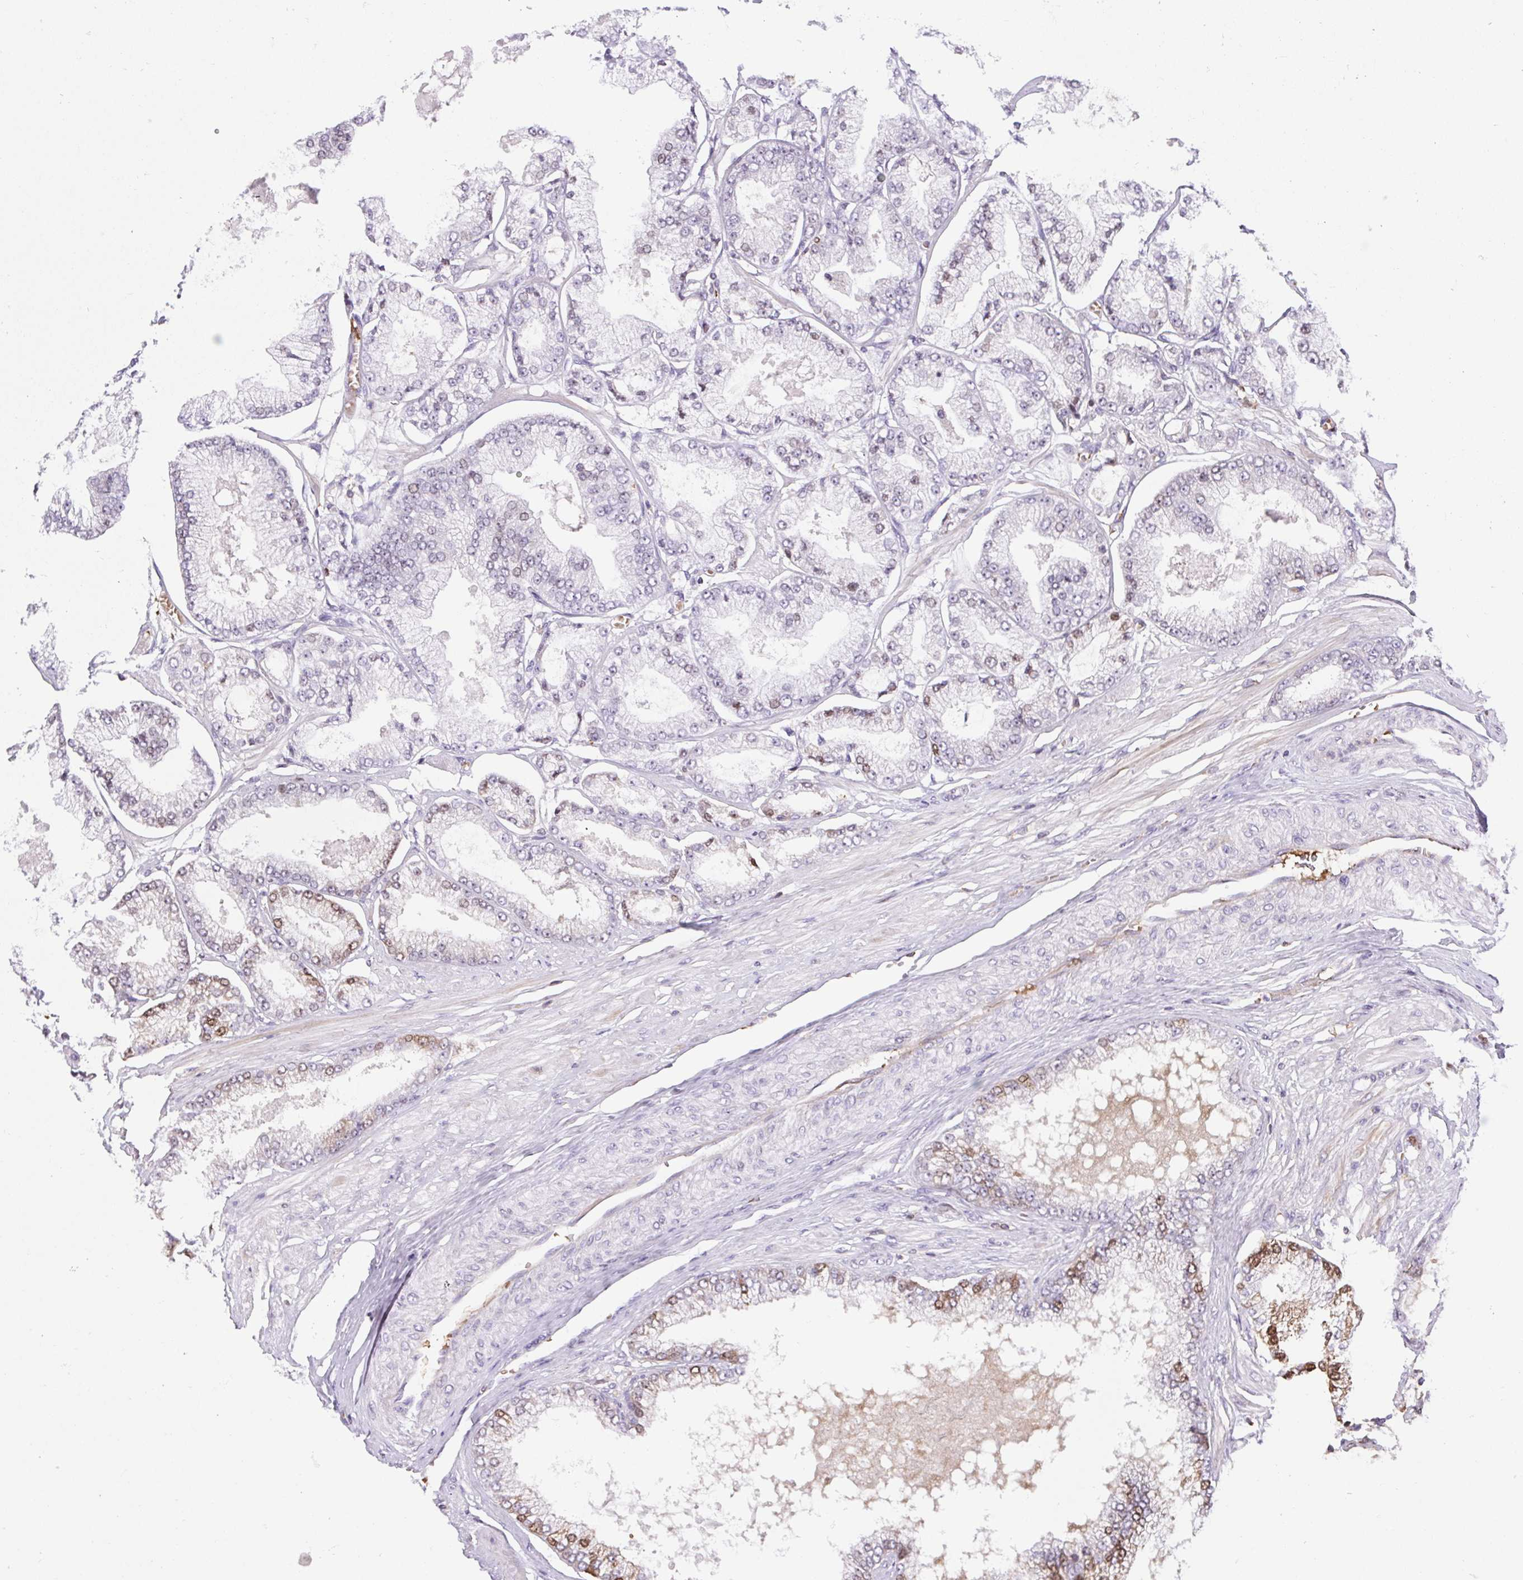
{"staining": {"intensity": "negative", "quantity": "none", "location": "none"}, "tissue": "prostate cancer", "cell_type": "Tumor cells", "image_type": "cancer", "snomed": [{"axis": "morphology", "description": "Adenocarcinoma, Low grade"}, {"axis": "topography", "description": "Prostate"}], "caption": "Prostate cancer (adenocarcinoma (low-grade)) stained for a protein using IHC shows no staining tumor cells.", "gene": "TPRG1", "patient": {"sex": "male", "age": 55}}